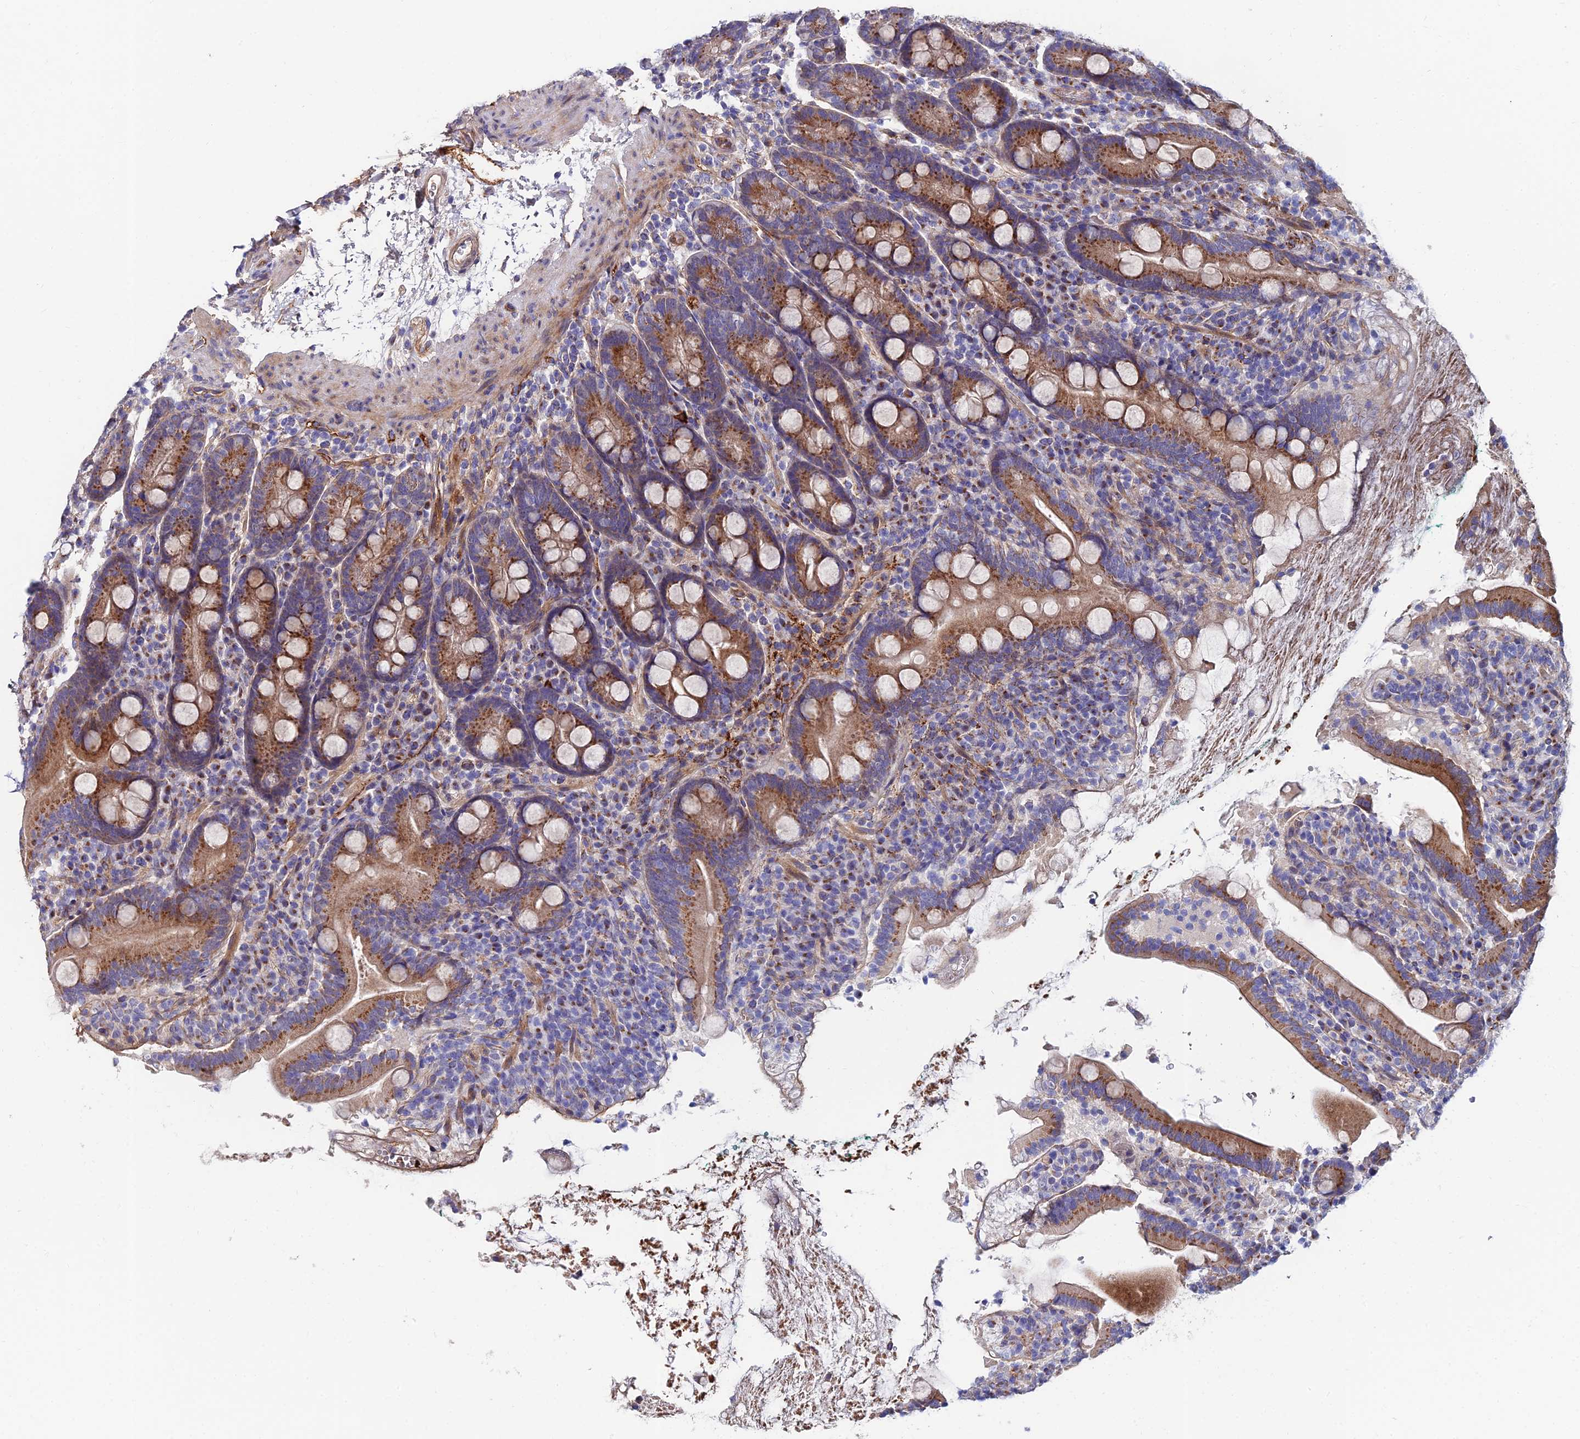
{"staining": {"intensity": "moderate", "quantity": ">75%", "location": "cytoplasmic/membranous"}, "tissue": "duodenum", "cell_type": "Glandular cells", "image_type": "normal", "snomed": [{"axis": "morphology", "description": "Normal tissue, NOS"}, {"axis": "topography", "description": "Duodenum"}], "caption": "Protein staining displays moderate cytoplasmic/membranous staining in about >75% of glandular cells in unremarkable duodenum.", "gene": "ADGRF3", "patient": {"sex": "male", "age": 35}}